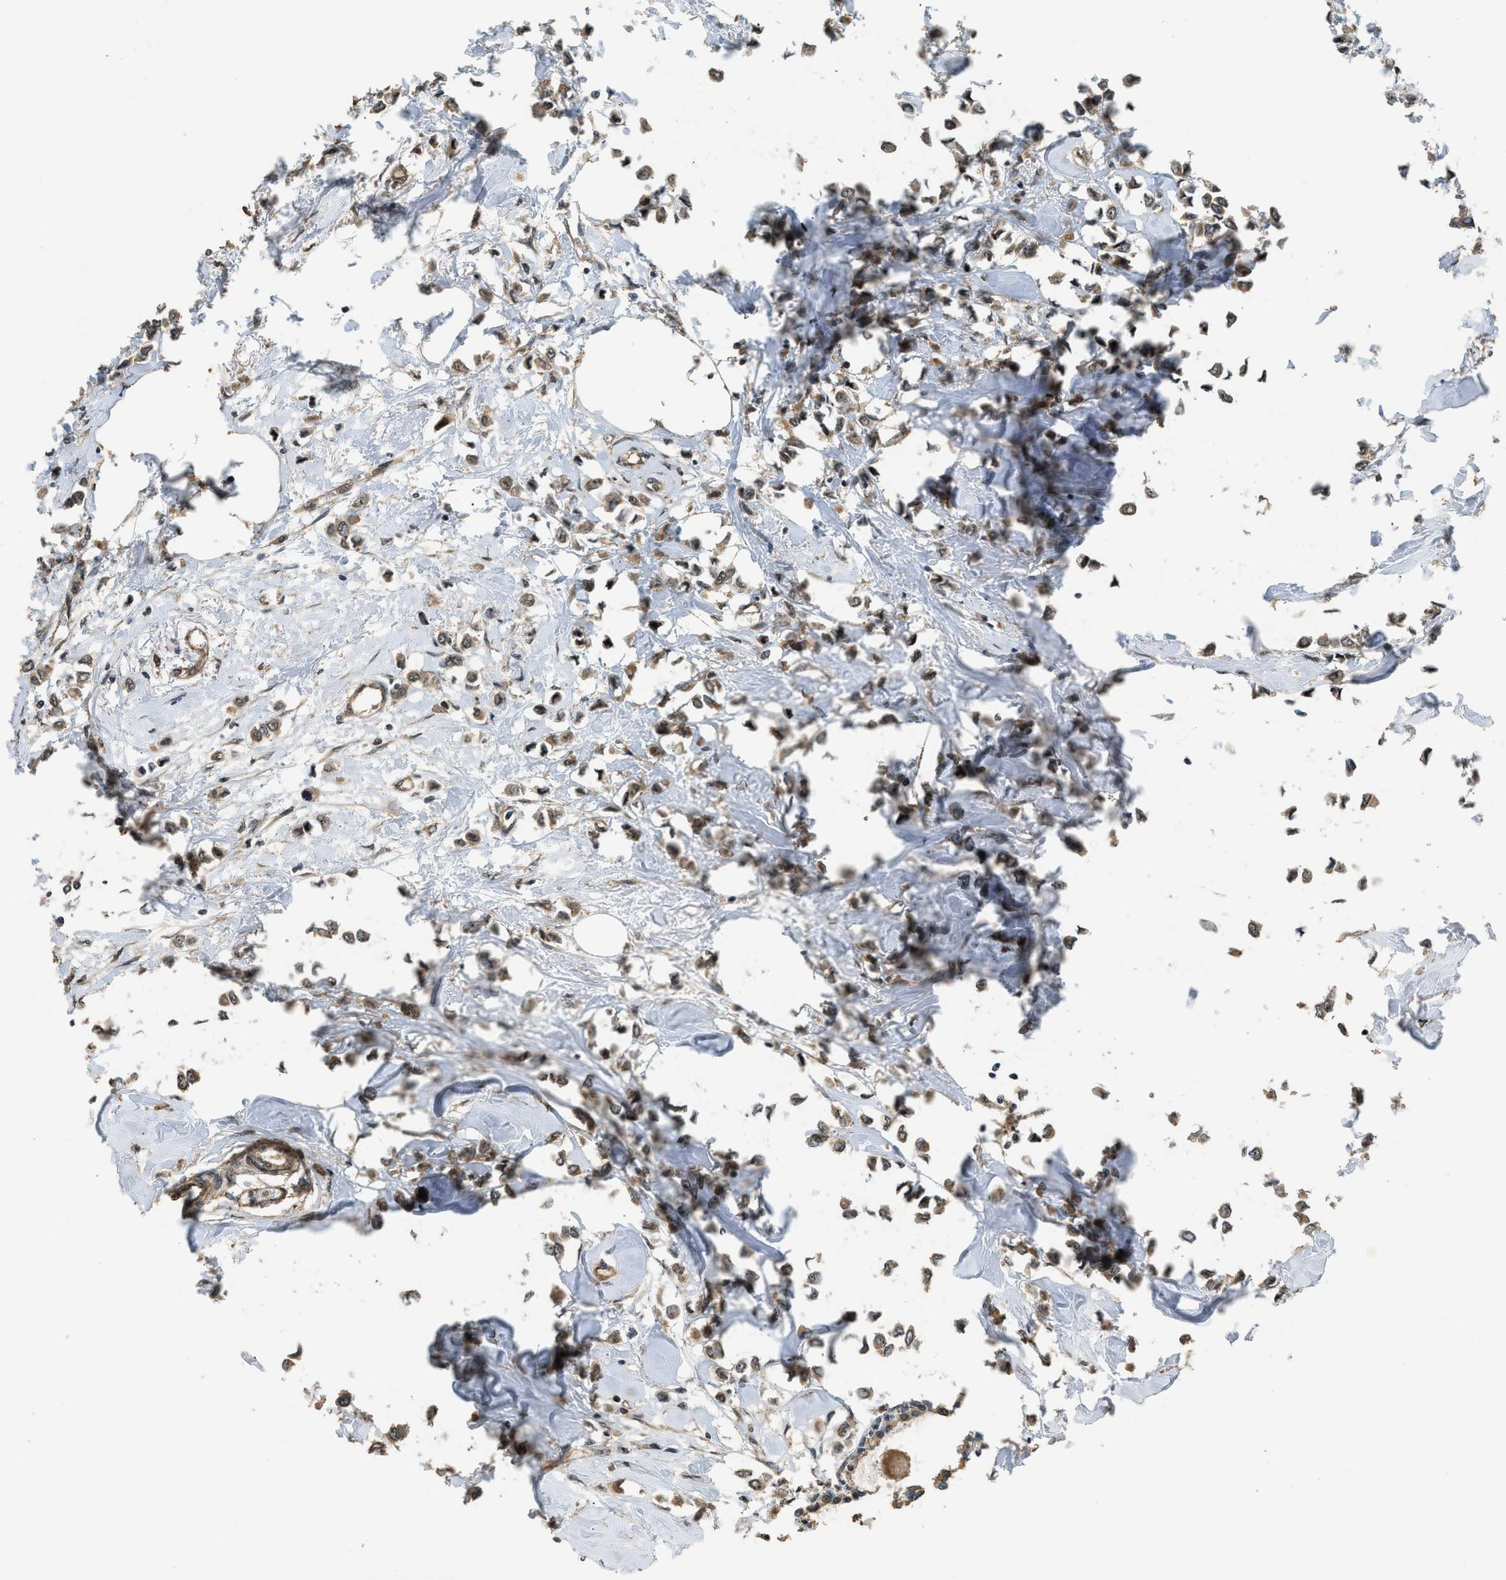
{"staining": {"intensity": "moderate", "quantity": ">75%", "location": "cytoplasmic/membranous,nuclear"}, "tissue": "breast cancer", "cell_type": "Tumor cells", "image_type": "cancer", "snomed": [{"axis": "morphology", "description": "Lobular carcinoma"}, {"axis": "topography", "description": "Breast"}], "caption": "This histopathology image exhibits breast lobular carcinoma stained with immunohistochemistry (IHC) to label a protein in brown. The cytoplasmic/membranous and nuclear of tumor cells show moderate positivity for the protein. Nuclei are counter-stained blue.", "gene": "GET1", "patient": {"sex": "female", "age": 51}}